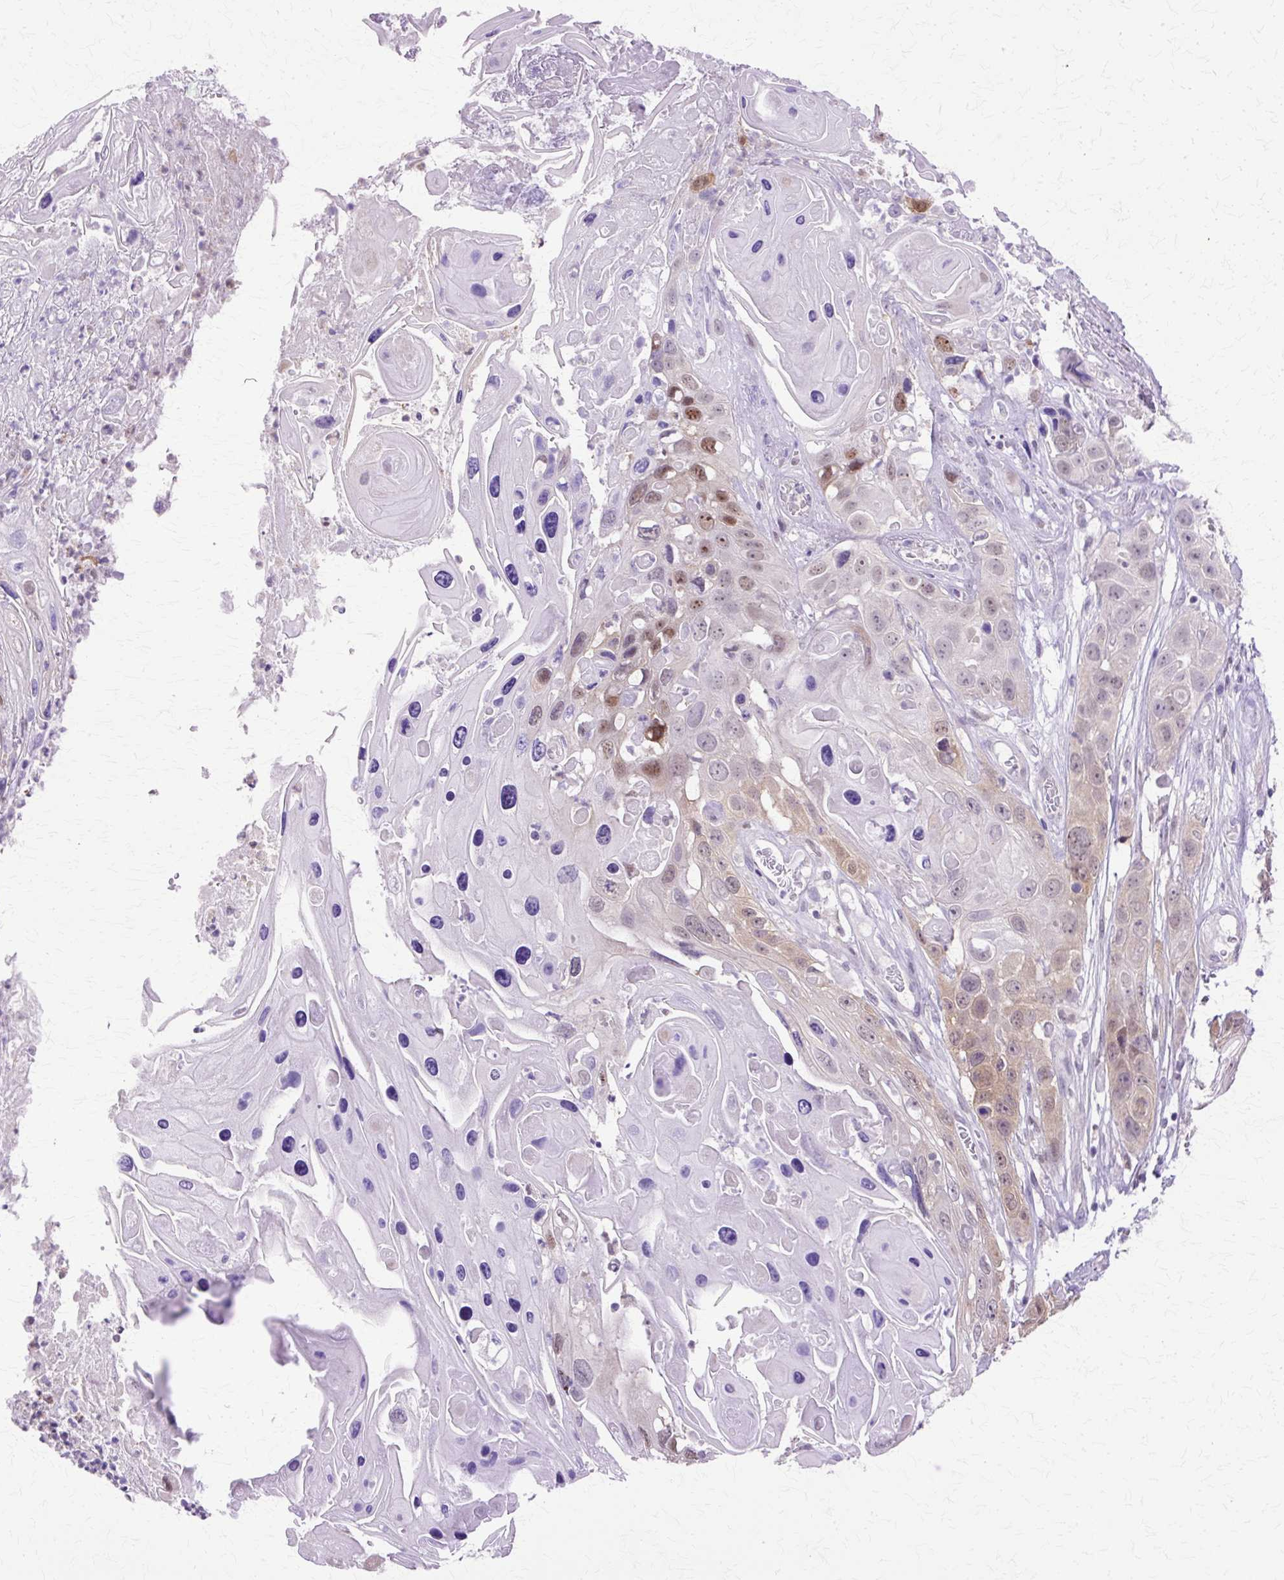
{"staining": {"intensity": "moderate", "quantity": "<25%", "location": "cytoplasmic/membranous,nuclear"}, "tissue": "skin cancer", "cell_type": "Tumor cells", "image_type": "cancer", "snomed": [{"axis": "morphology", "description": "Squamous cell carcinoma, NOS"}, {"axis": "topography", "description": "Skin"}], "caption": "Immunohistochemistry (DAB (3,3'-diaminobenzidine)) staining of skin cancer (squamous cell carcinoma) exhibits moderate cytoplasmic/membranous and nuclear protein expression in about <25% of tumor cells.", "gene": "HSPA8", "patient": {"sex": "male", "age": 55}}